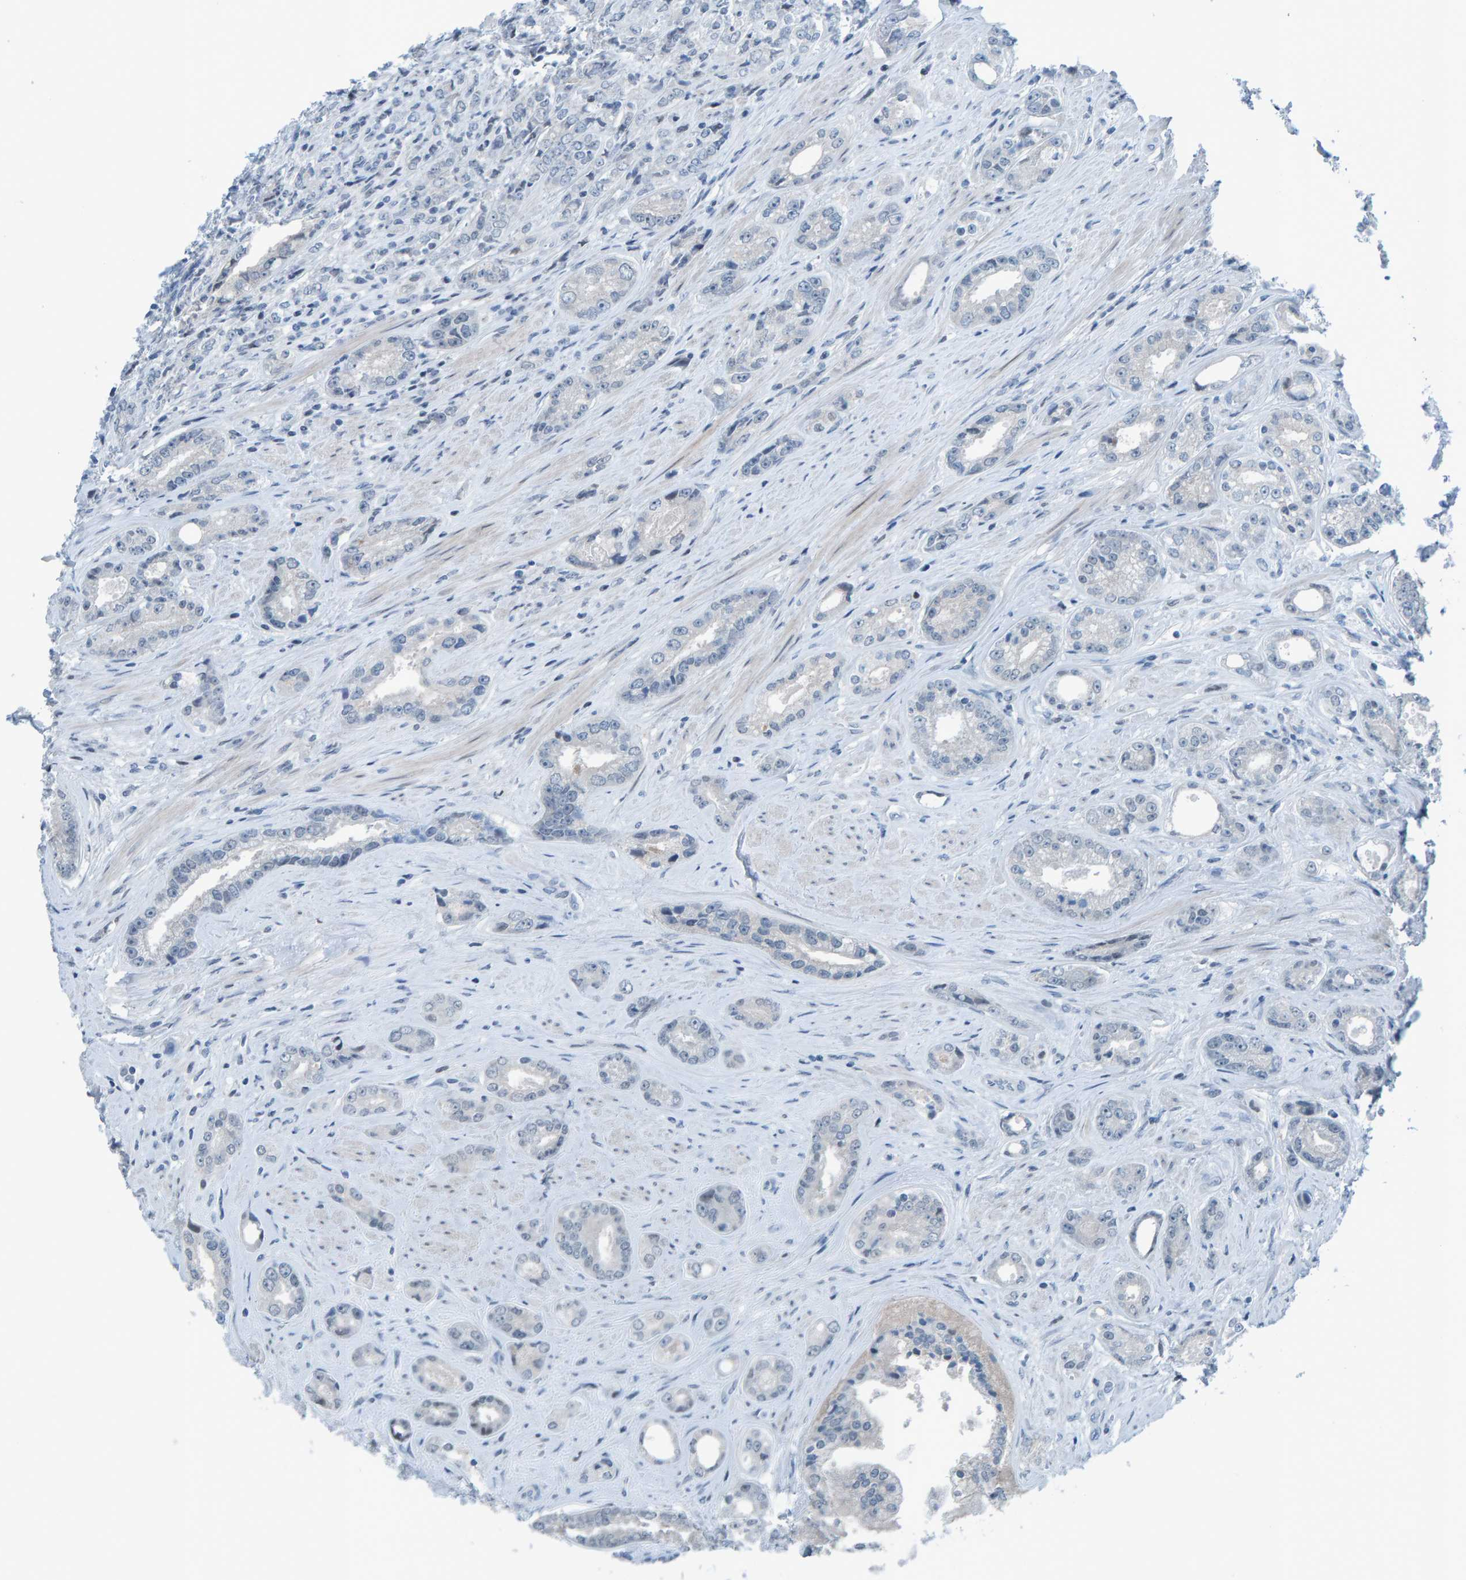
{"staining": {"intensity": "negative", "quantity": "none", "location": "none"}, "tissue": "prostate cancer", "cell_type": "Tumor cells", "image_type": "cancer", "snomed": [{"axis": "morphology", "description": "Adenocarcinoma, High grade"}, {"axis": "topography", "description": "Prostate"}], "caption": "IHC micrograph of neoplastic tissue: high-grade adenocarcinoma (prostate) stained with DAB demonstrates no significant protein positivity in tumor cells.", "gene": "CNP", "patient": {"sex": "male", "age": 61}}